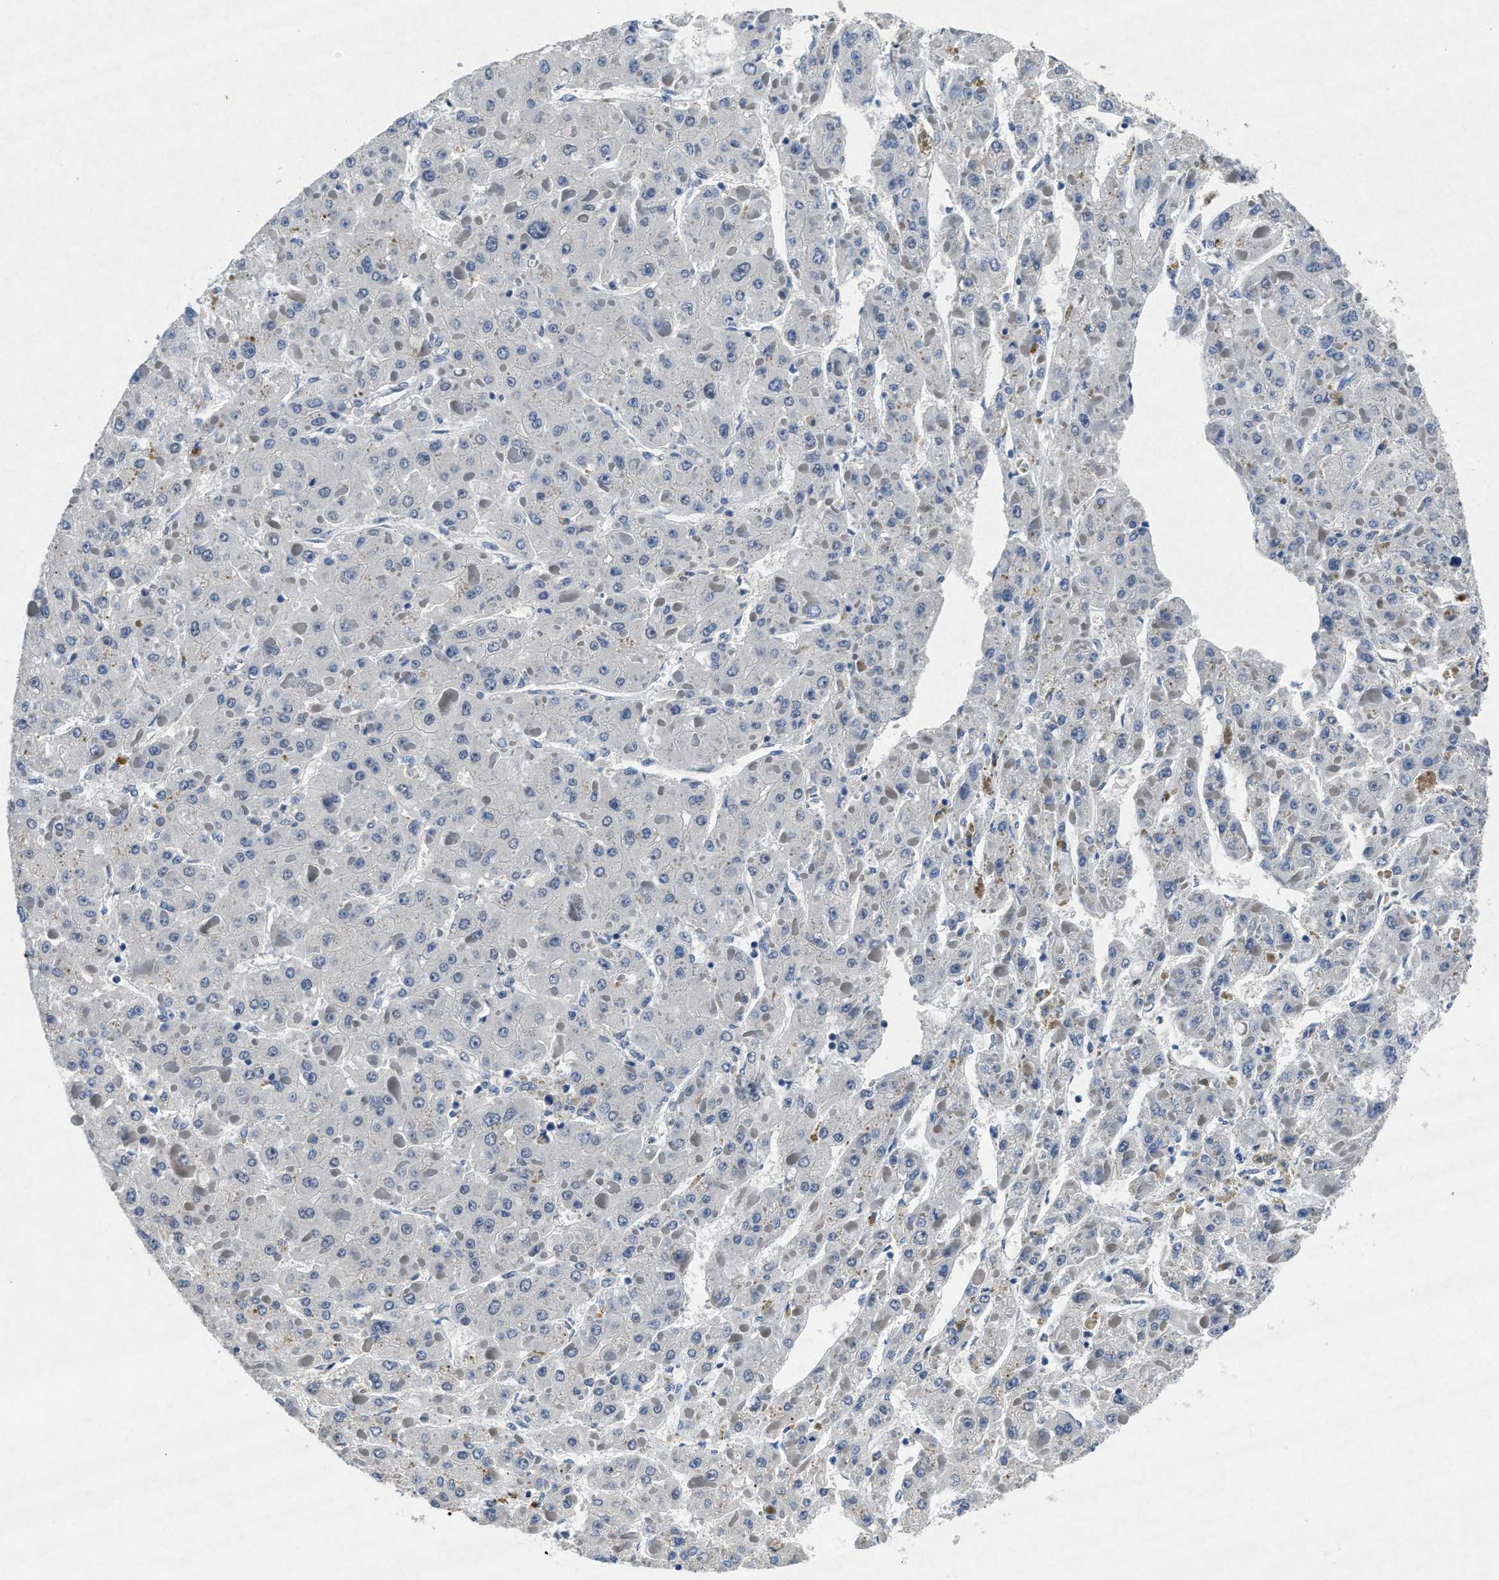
{"staining": {"intensity": "negative", "quantity": "none", "location": "none"}, "tissue": "liver cancer", "cell_type": "Tumor cells", "image_type": "cancer", "snomed": [{"axis": "morphology", "description": "Carcinoma, Hepatocellular, NOS"}, {"axis": "topography", "description": "Liver"}], "caption": "Image shows no significant protein staining in tumor cells of liver cancer.", "gene": "PHLDA1", "patient": {"sex": "female", "age": 73}}